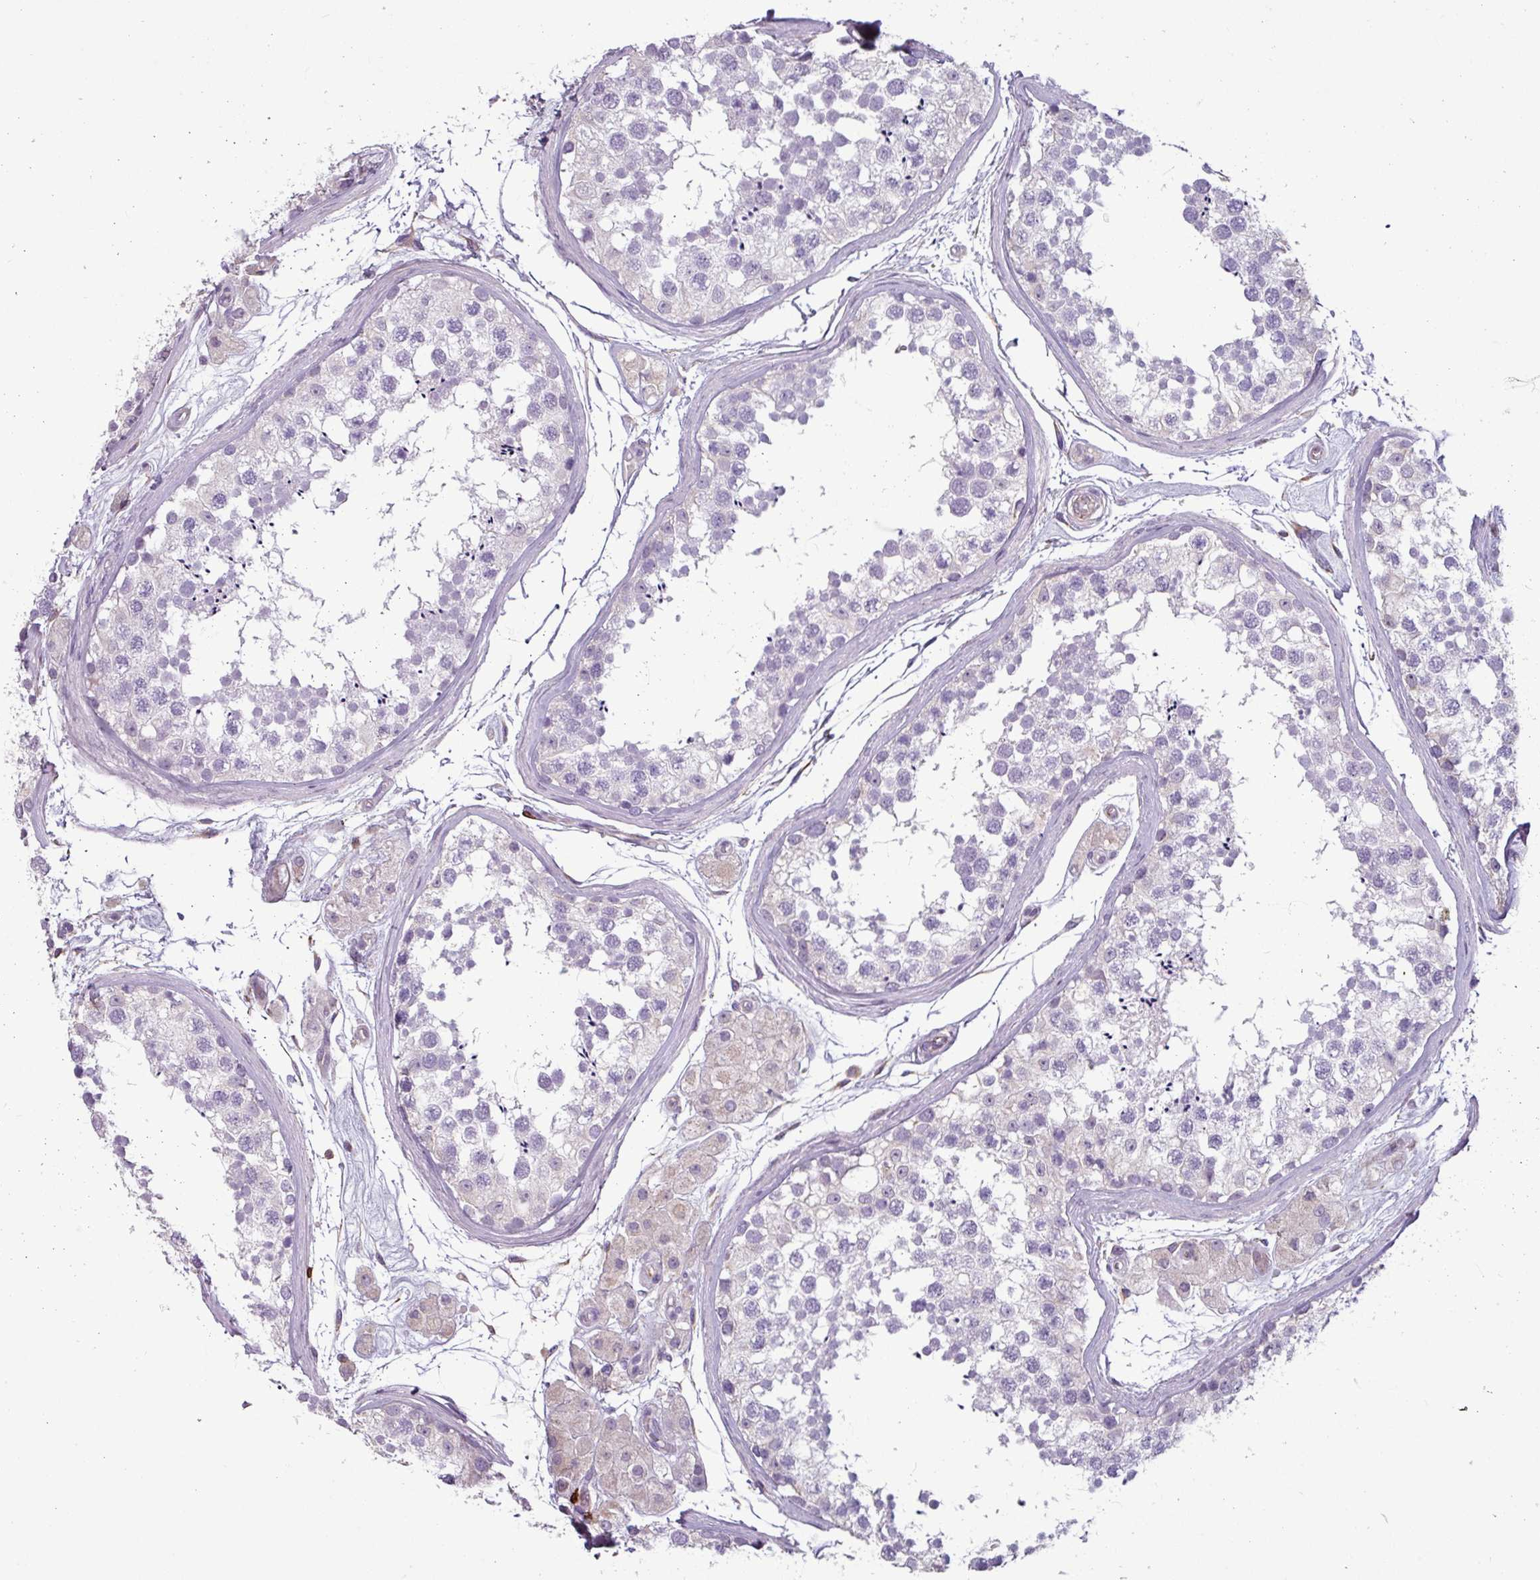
{"staining": {"intensity": "negative", "quantity": "none", "location": "none"}, "tissue": "testis", "cell_type": "Cells in seminiferous ducts", "image_type": "normal", "snomed": [{"axis": "morphology", "description": "Normal tissue, NOS"}, {"axis": "topography", "description": "Testis"}], "caption": "Immunohistochemistry micrograph of benign testis: human testis stained with DAB exhibits no significant protein expression in cells in seminiferous ducts. (DAB (3,3'-diaminobenzidine) immunohistochemistry (IHC) with hematoxylin counter stain).", "gene": "CD8A", "patient": {"sex": "male", "age": 56}}